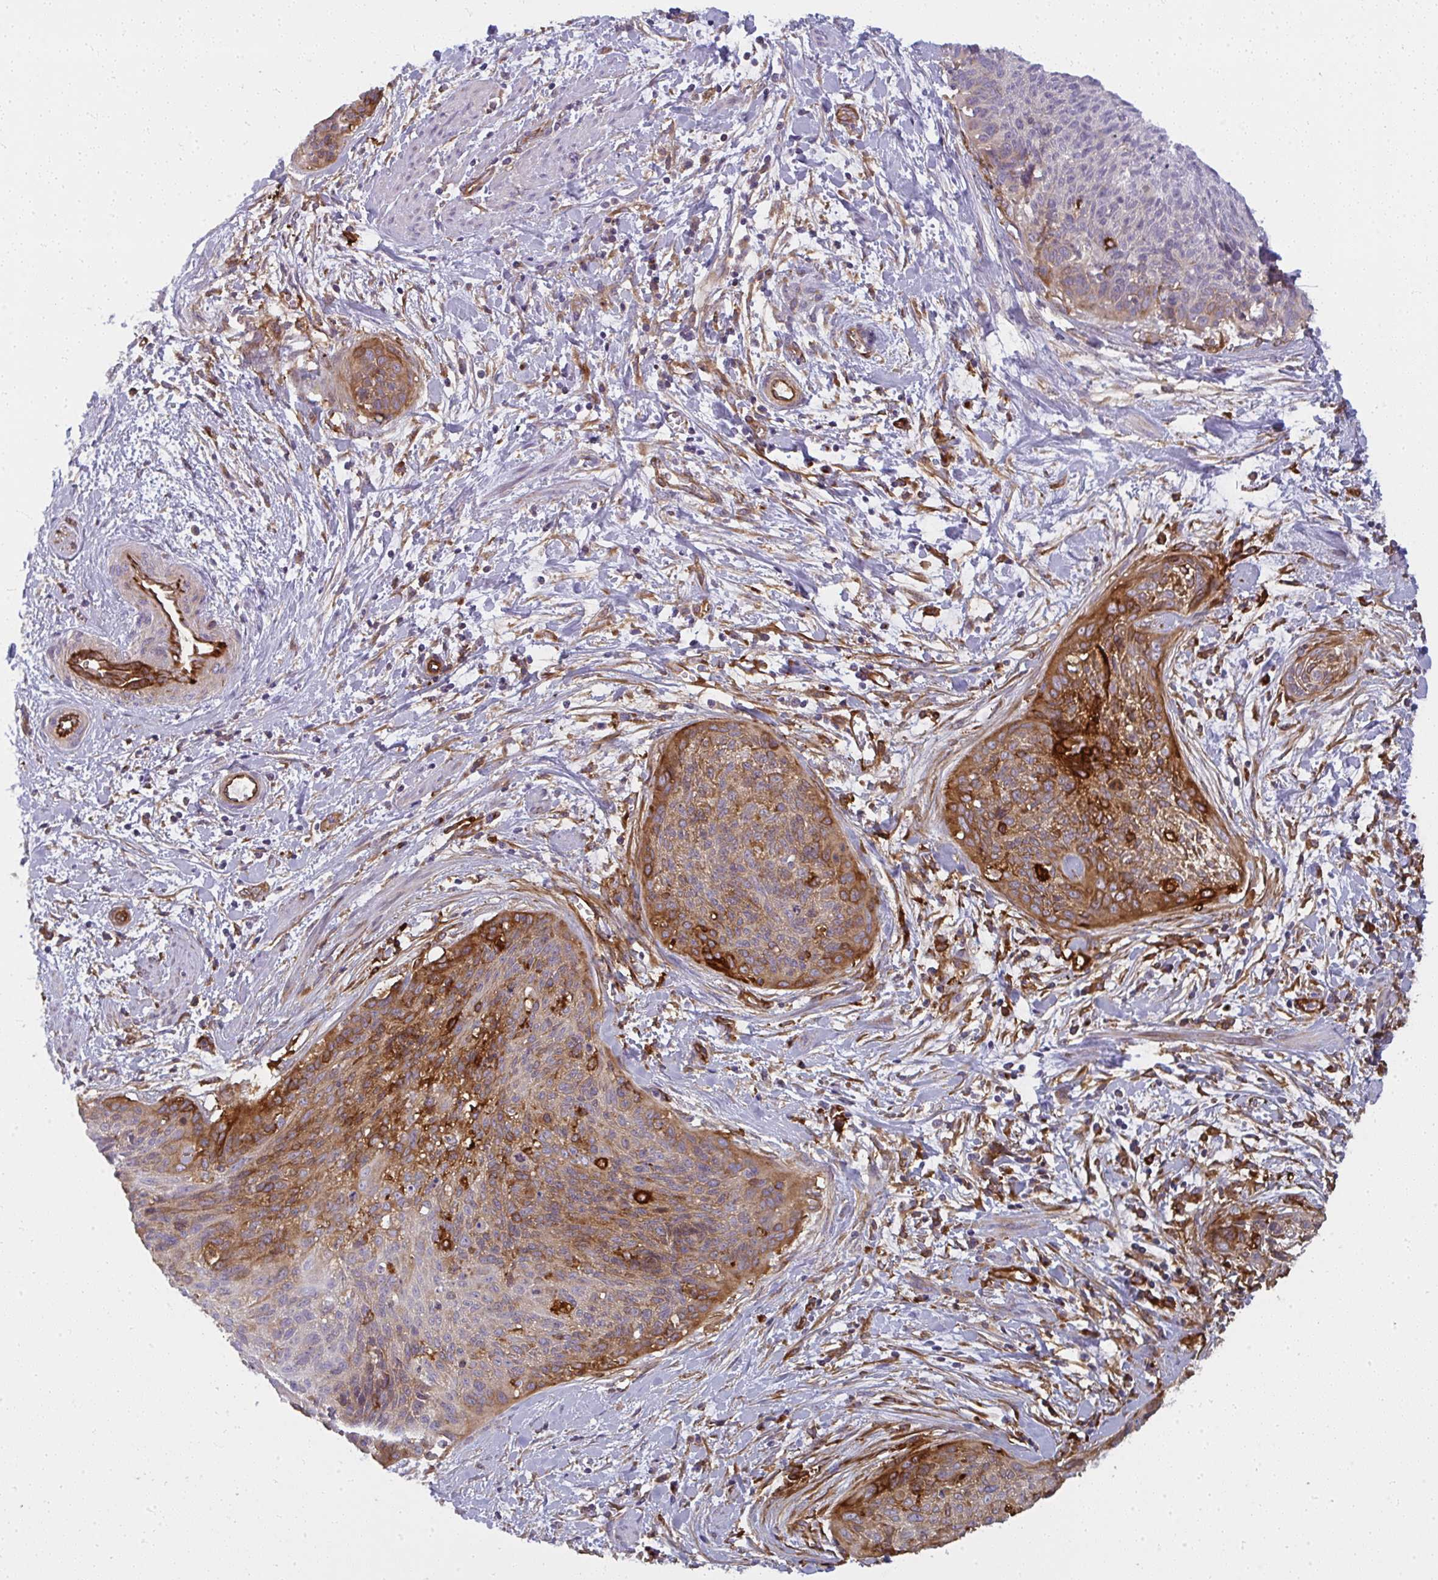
{"staining": {"intensity": "moderate", "quantity": "25%-75%", "location": "cytoplasmic/membranous"}, "tissue": "cervical cancer", "cell_type": "Tumor cells", "image_type": "cancer", "snomed": [{"axis": "morphology", "description": "Squamous cell carcinoma, NOS"}, {"axis": "topography", "description": "Cervix"}], "caption": "About 25%-75% of tumor cells in human cervical squamous cell carcinoma reveal moderate cytoplasmic/membranous protein positivity as visualized by brown immunohistochemical staining.", "gene": "IFIT3", "patient": {"sex": "female", "age": 55}}